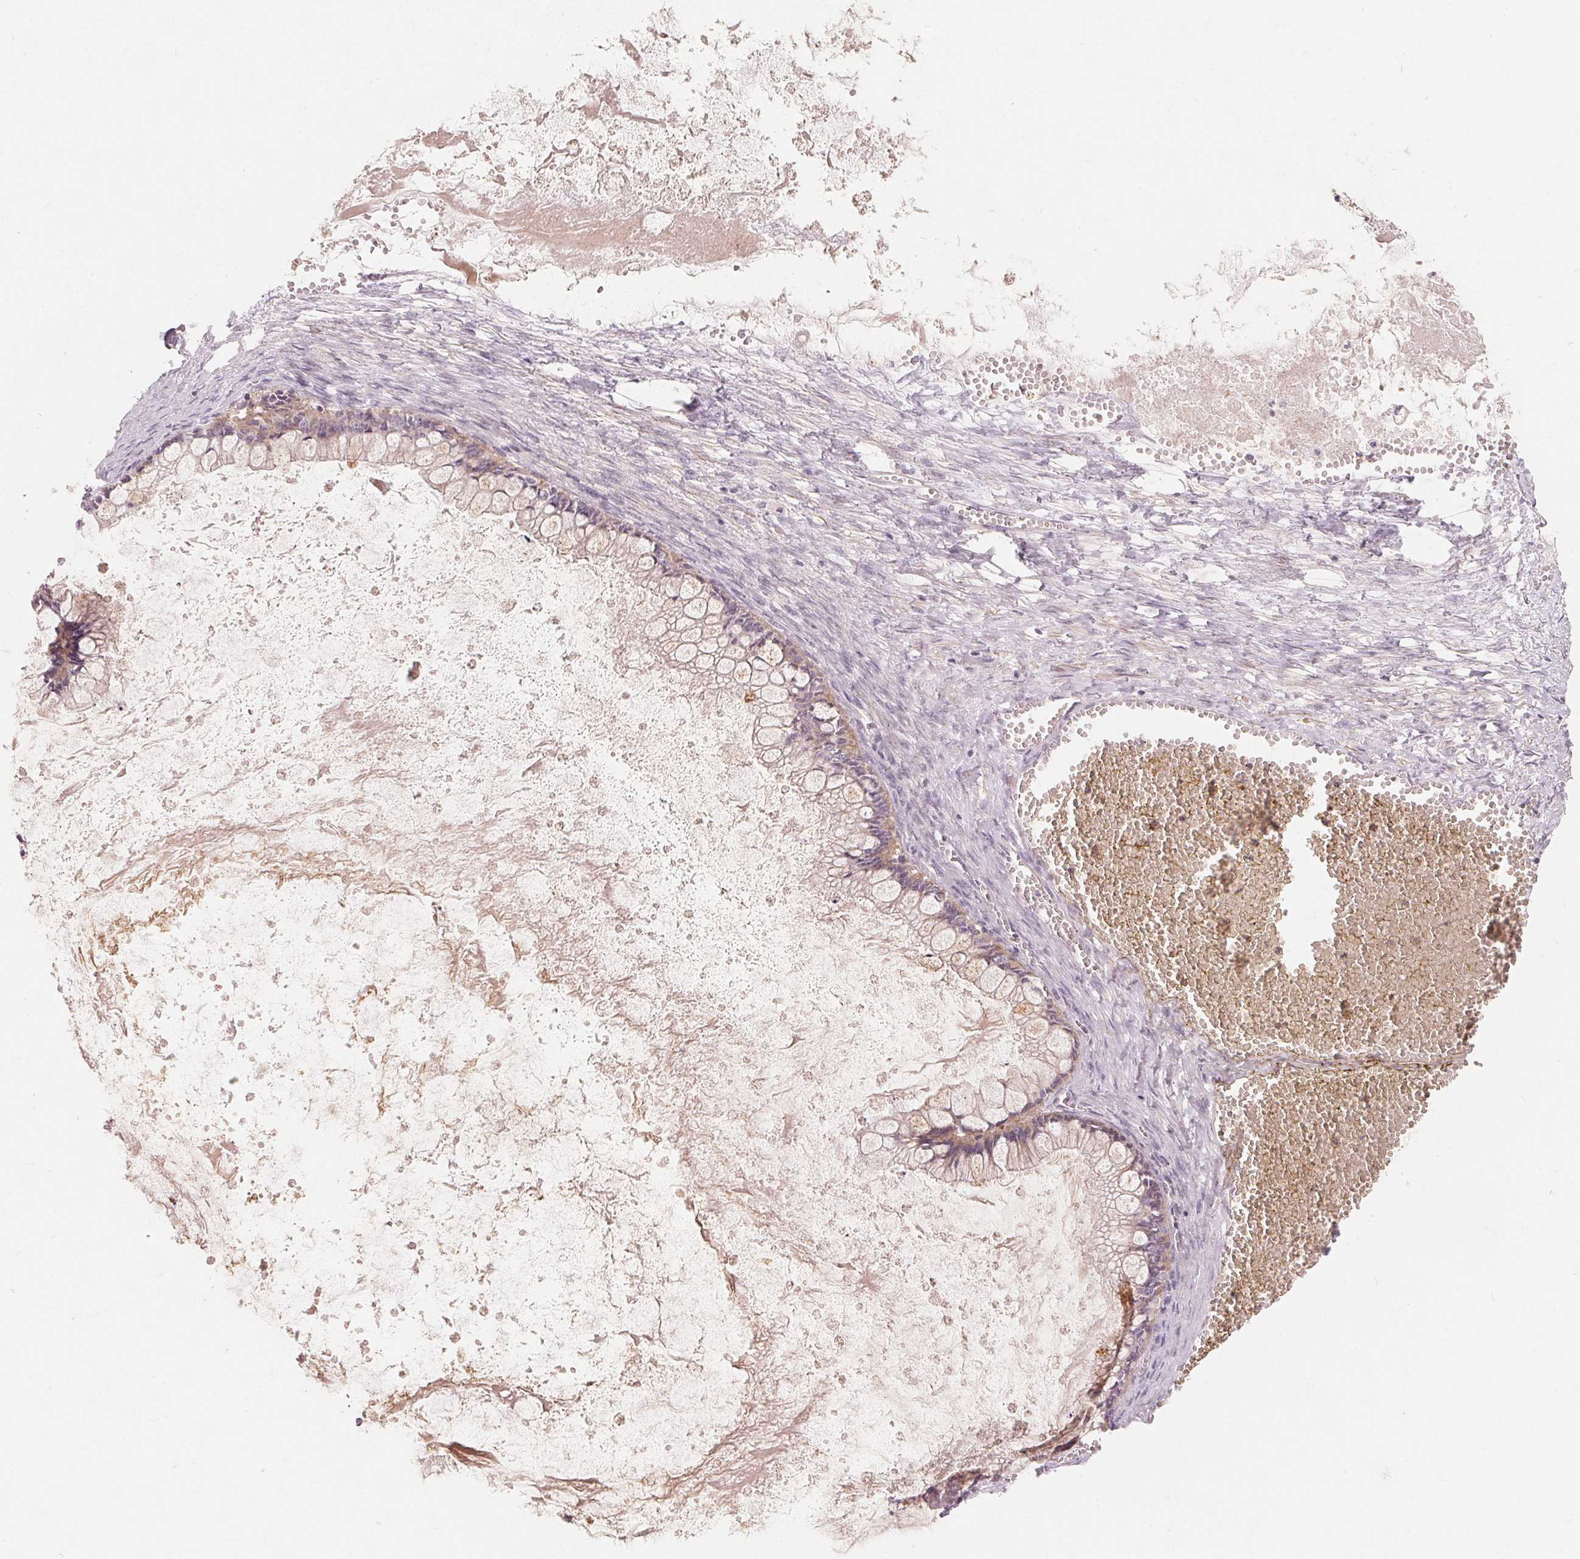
{"staining": {"intensity": "weak", "quantity": ">75%", "location": "cytoplasmic/membranous"}, "tissue": "ovarian cancer", "cell_type": "Tumor cells", "image_type": "cancer", "snomed": [{"axis": "morphology", "description": "Cystadenocarcinoma, mucinous, NOS"}, {"axis": "topography", "description": "Ovary"}], "caption": "A brown stain labels weak cytoplasmic/membranous staining of a protein in human ovarian cancer tumor cells.", "gene": "TP53AIP1", "patient": {"sex": "female", "age": 67}}